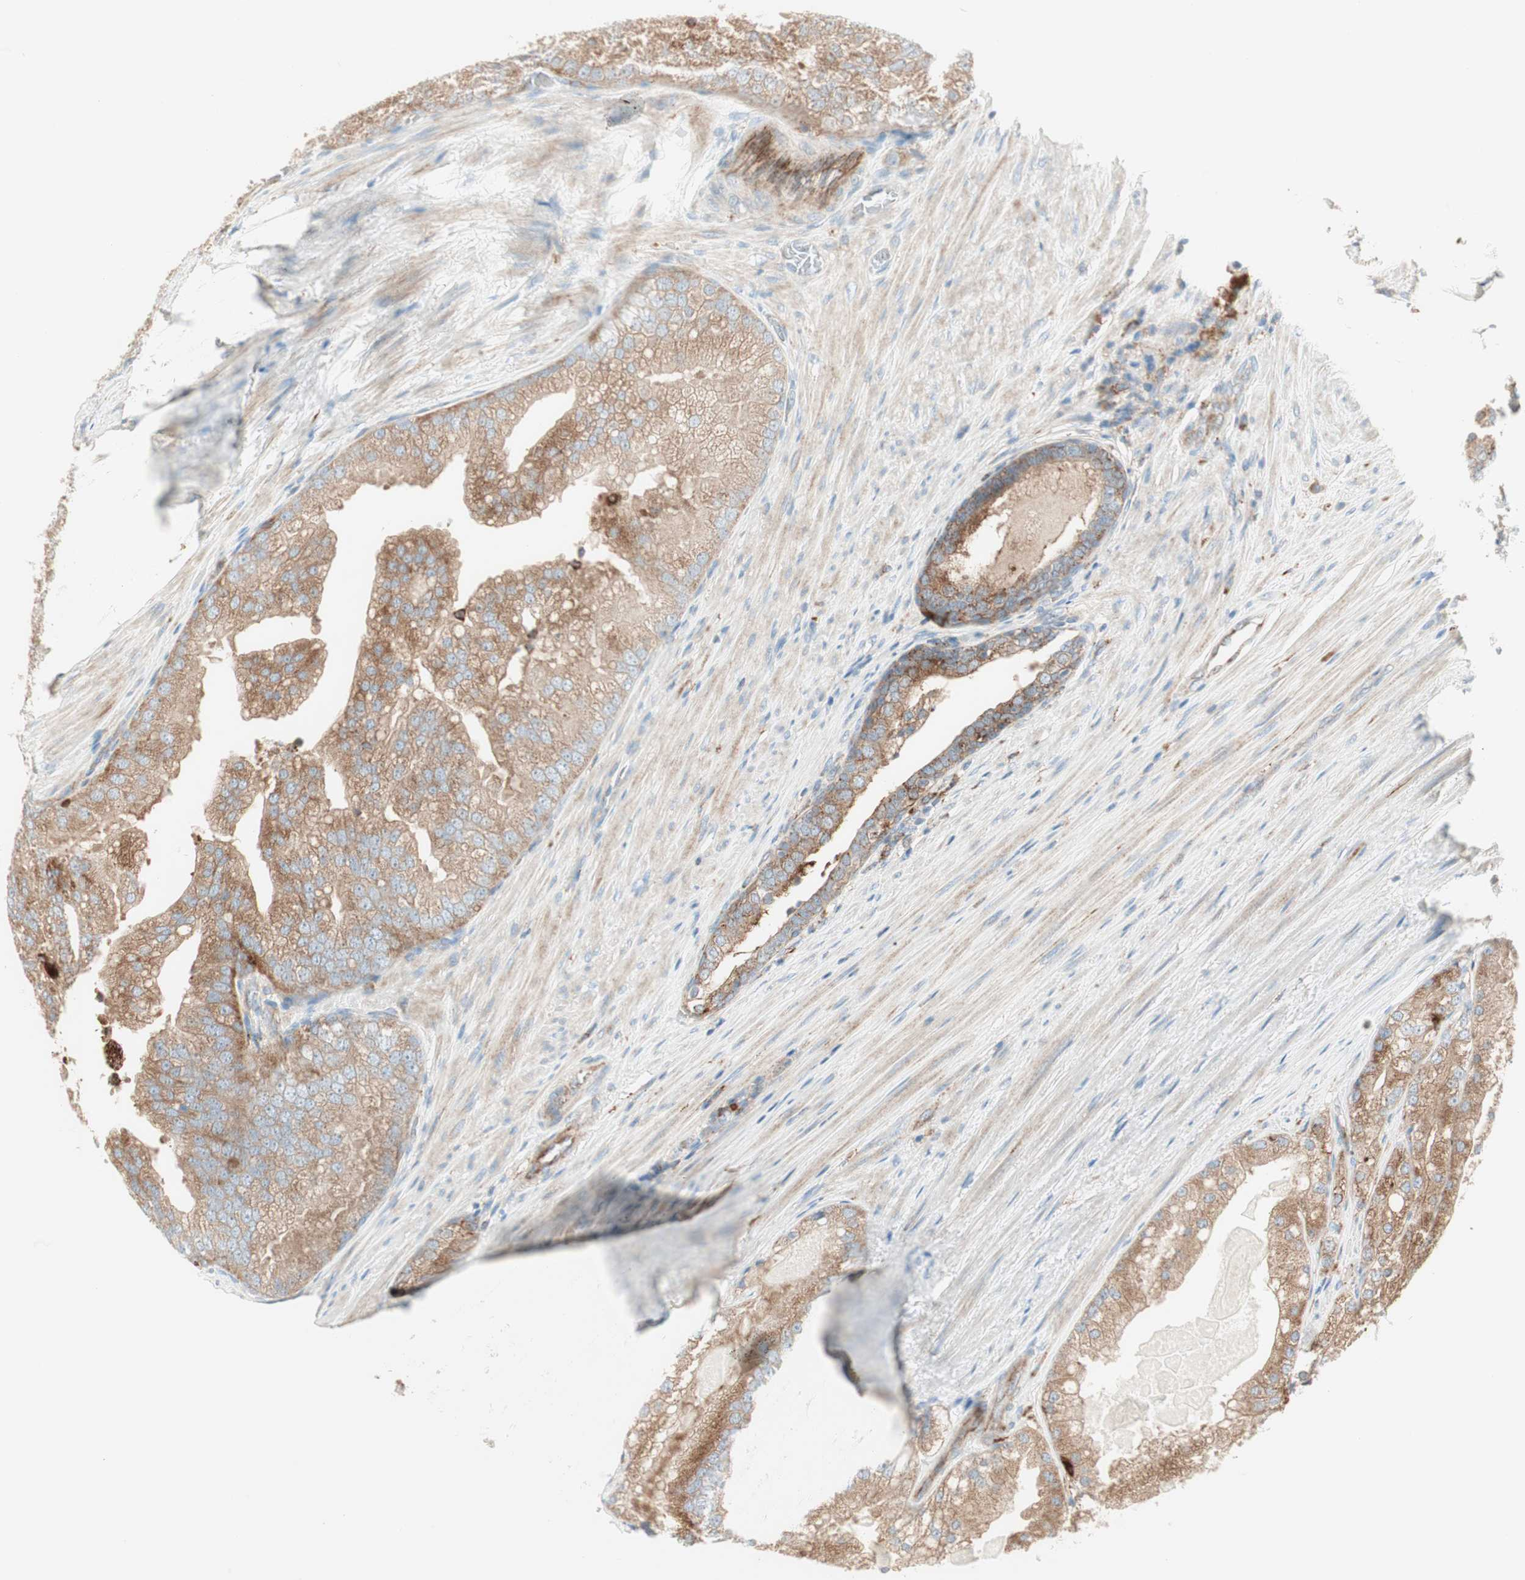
{"staining": {"intensity": "weak", "quantity": ">75%", "location": "cytoplasmic/membranous"}, "tissue": "prostate cancer", "cell_type": "Tumor cells", "image_type": "cancer", "snomed": [{"axis": "morphology", "description": "Adenocarcinoma, Low grade"}, {"axis": "topography", "description": "Prostate"}], "caption": "A brown stain labels weak cytoplasmic/membranous positivity of a protein in human prostate cancer tumor cells.", "gene": "ATP6V1G1", "patient": {"sex": "male", "age": 69}}